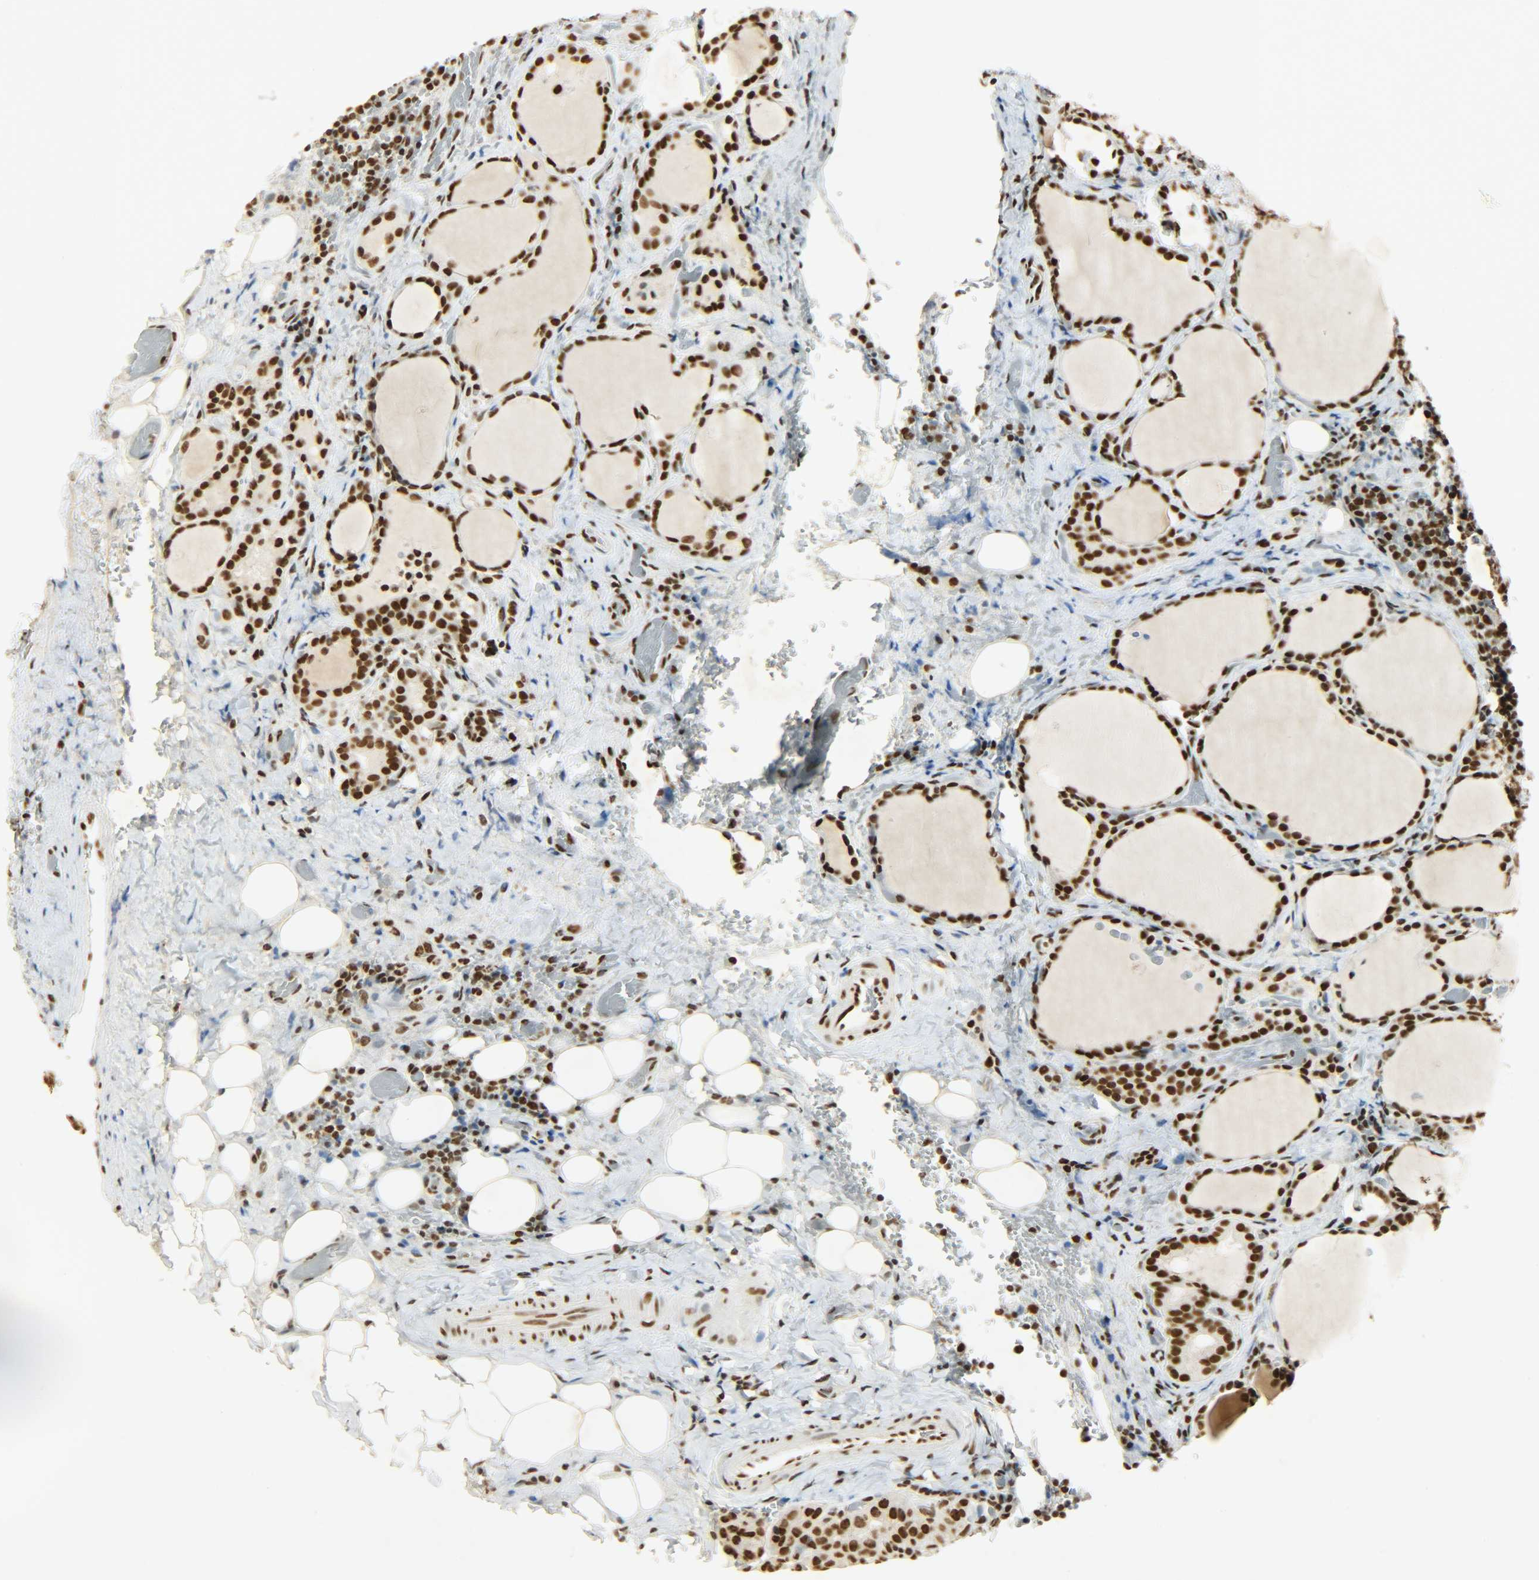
{"staining": {"intensity": "strong", "quantity": ">75%", "location": "nuclear"}, "tissue": "thyroid cancer", "cell_type": "Tumor cells", "image_type": "cancer", "snomed": [{"axis": "morphology", "description": "Papillary adenocarcinoma, NOS"}, {"axis": "topography", "description": "Thyroid gland"}], "caption": "IHC staining of thyroid cancer, which reveals high levels of strong nuclear expression in about >75% of tumor cells indicating strong nuclear protein staining. The staining was performed using DAB (3,3'-diaminobenzidine) (brown) for protein detection and nuclei were counterstained in hematoxylin (blue).", "gene": "KHDRBS1", "patient": {"sex": "female", "age": 30}}